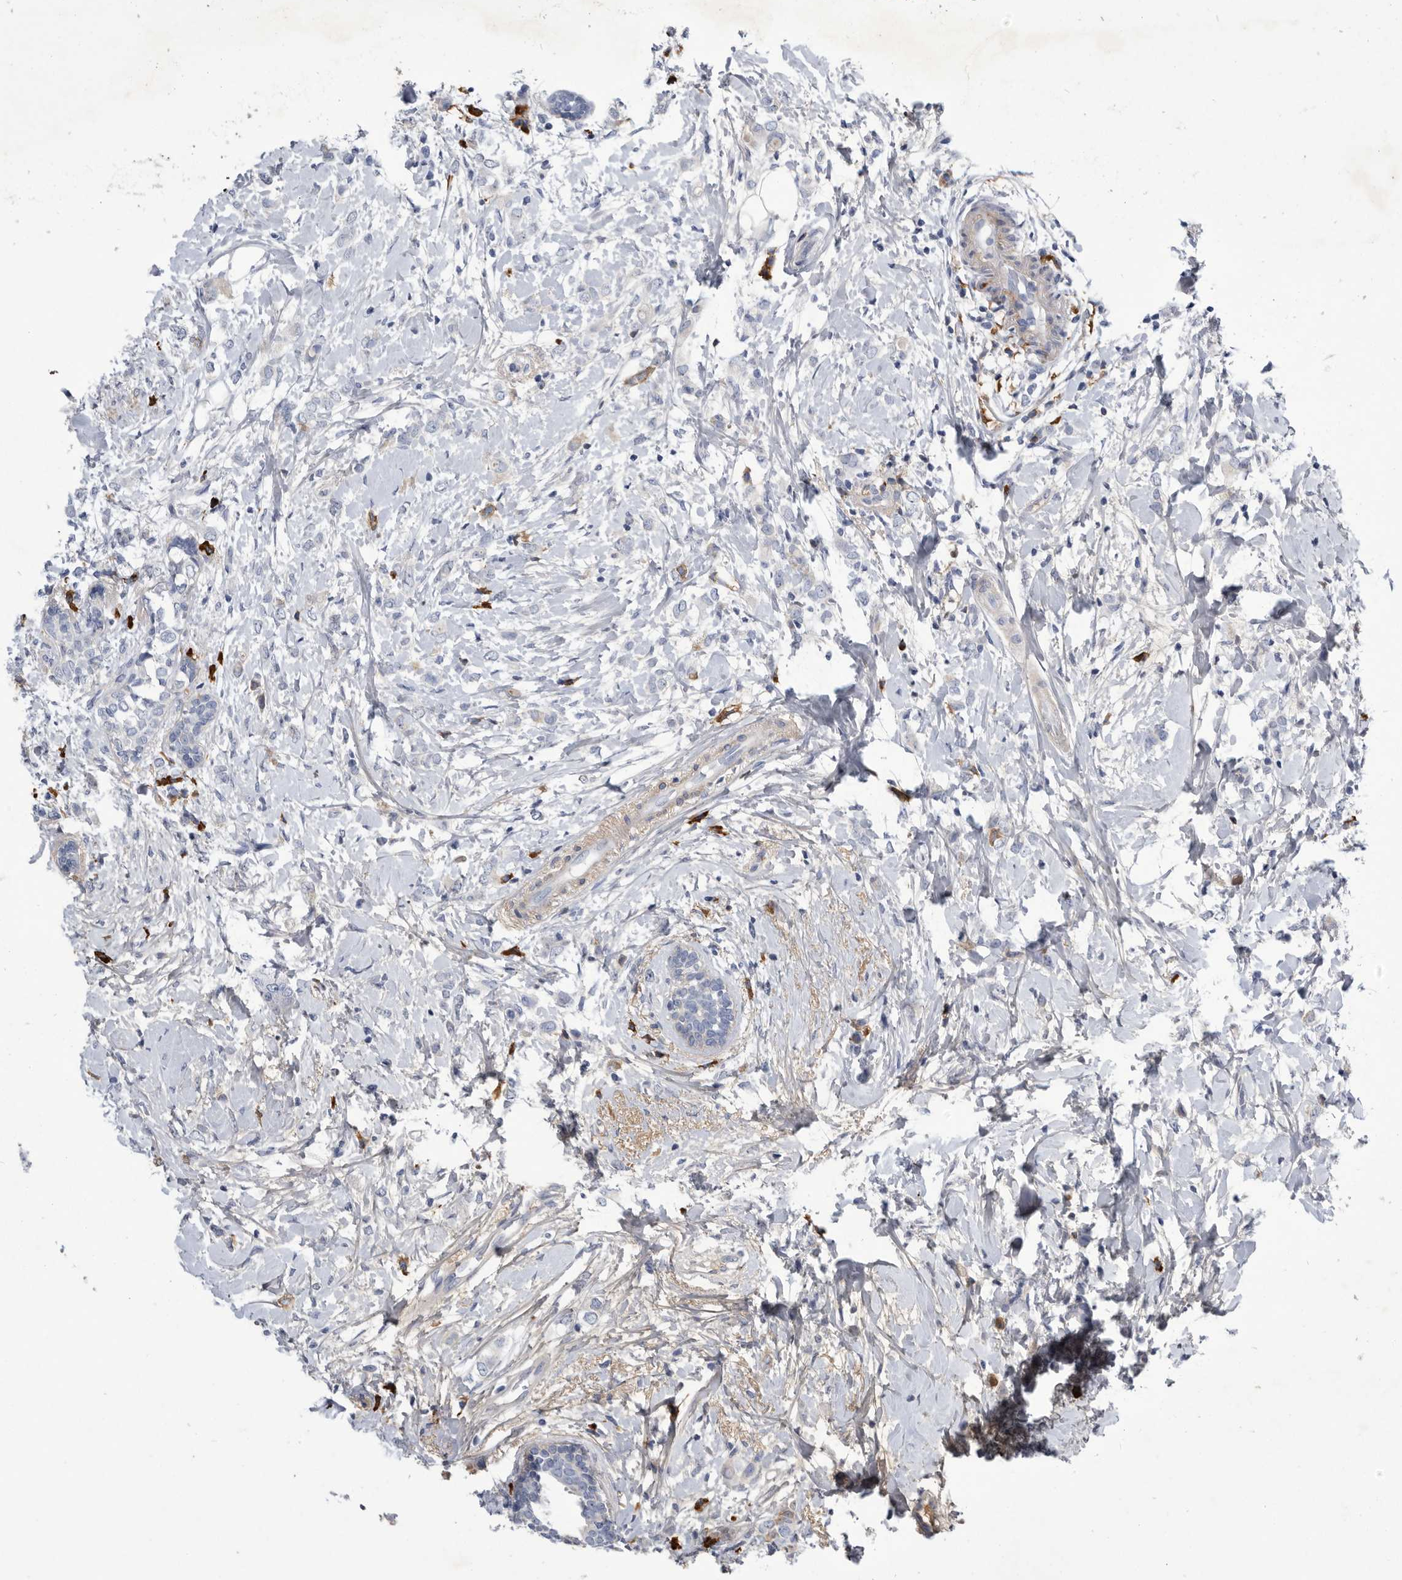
{"staining": {"intensity": "negative", "quantity": "none", "location": "none"}, "tissue": "breast cancer", "cell_type": "Tumor cells", "image_type": "cancer", "snomed": [{"axis": "morphology", "description": "Normal tissue, NOS"}, {"axis": "morphology", "description": "Lobular carcinoma"}, {"axis": "topography", "description": "Breast"}], "caption": "An IHC photomicrograph of lobular carcinoma (breast) is shown. There is no staining in tumor cells of lobular carcinoma (breast). Nuclei are stained in blue.", "gene": "BTBD6", "patient": {"sex": "female", "age": 47}}